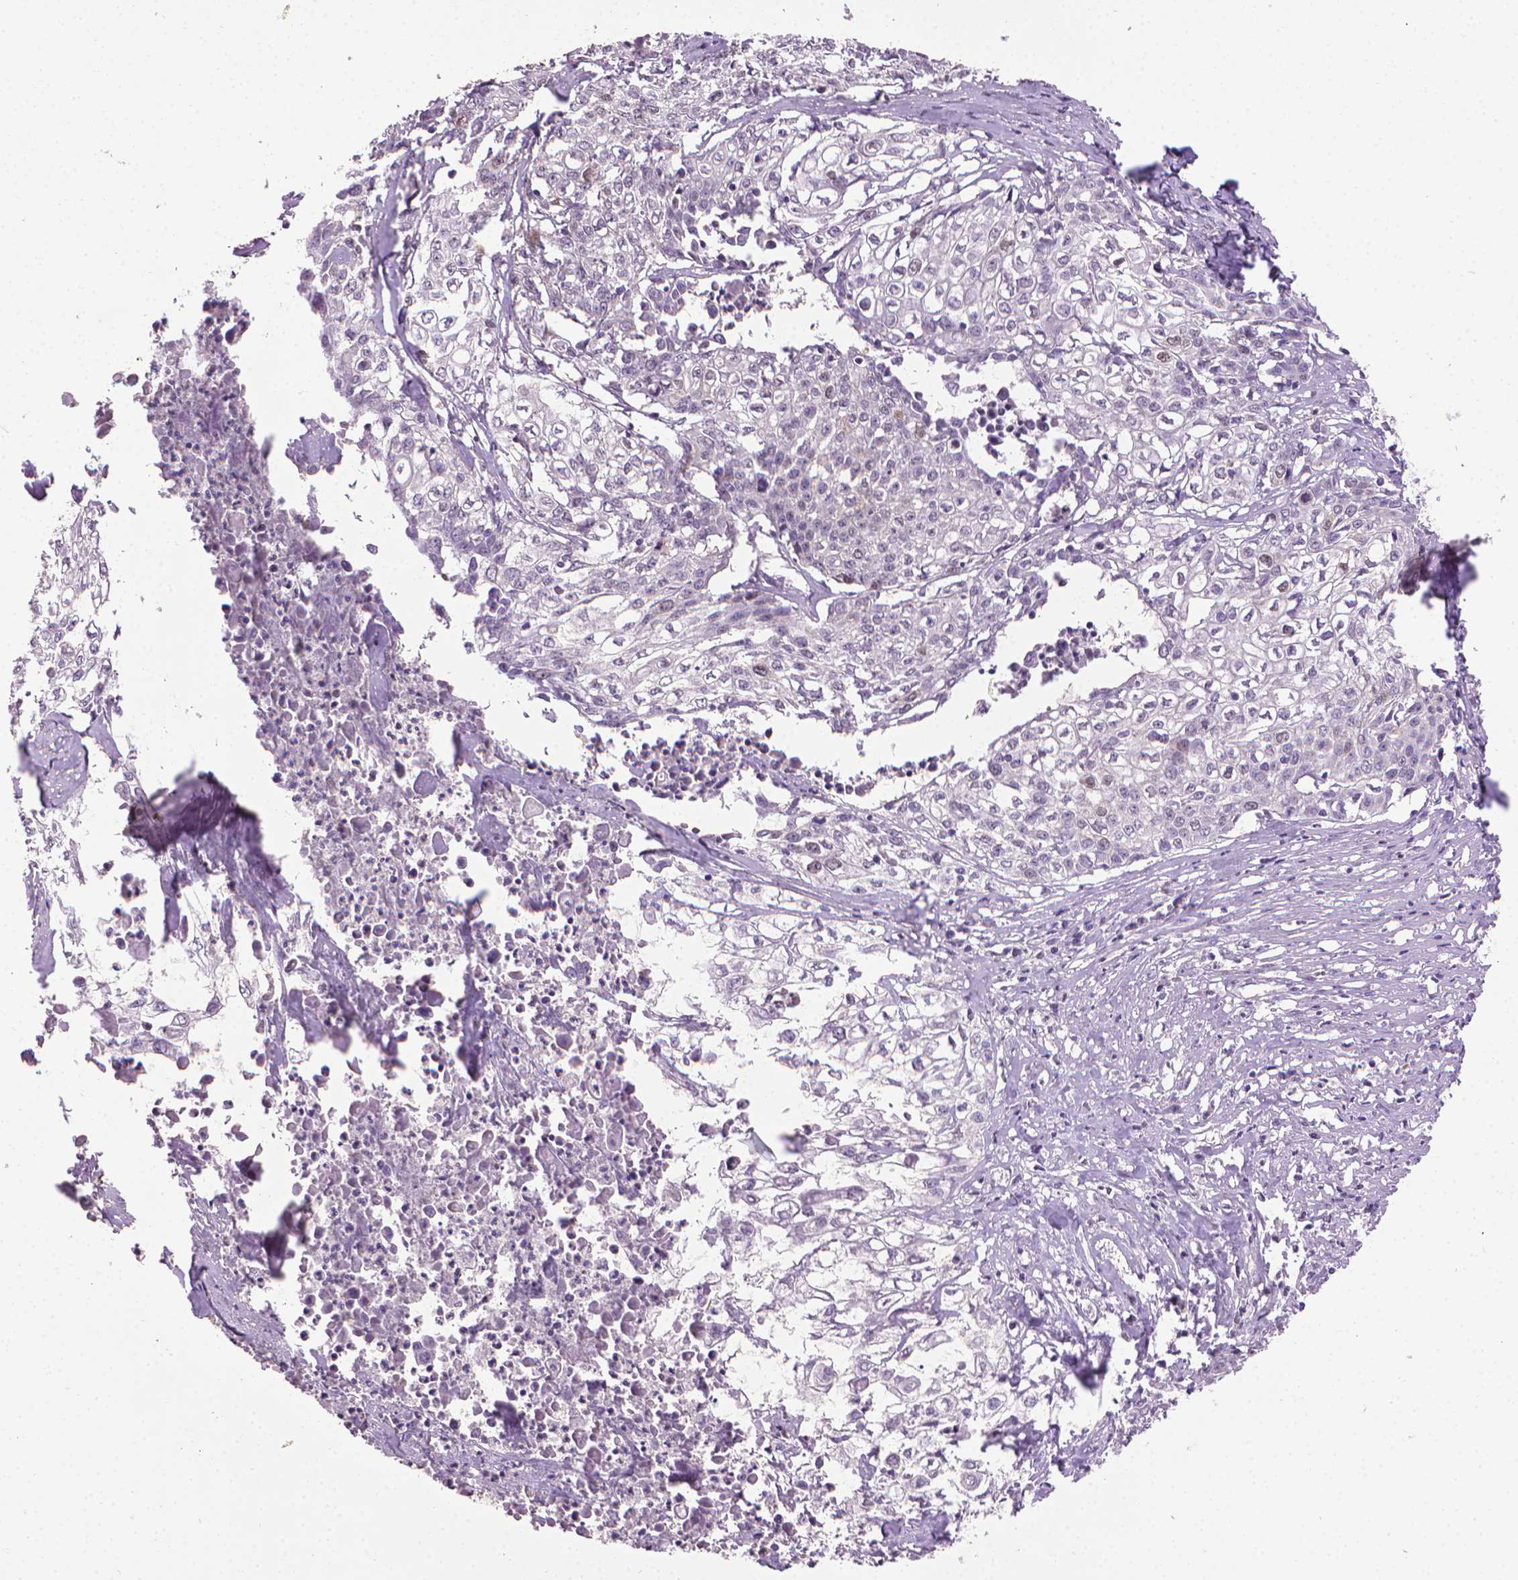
{"staining": {"intensity": "negative", "quantity": "none", "location": "none"}, "tissue": "cervical cancer", "cell_type": "Tumor cells", "image_type": "cancer", "snomed": [{"axis": "morphology", "description": "Squamous cell carcinoma, NOS"}, {"axis": "topography", "description": "Cervix"}], "caption": "Immunohistochemistry (IHC) image of human squamous cell carcinoma (cervical) stained for a protein (brown), which reveals no expression in tumor cells. The staining is performed using DAB (3,3'-diaminobenzidine) brown chromogen with nuclei counter-stained in using hematoxylin.", "gene": "CDKN2D", "patient": {"sex": "female", "age": 39}}